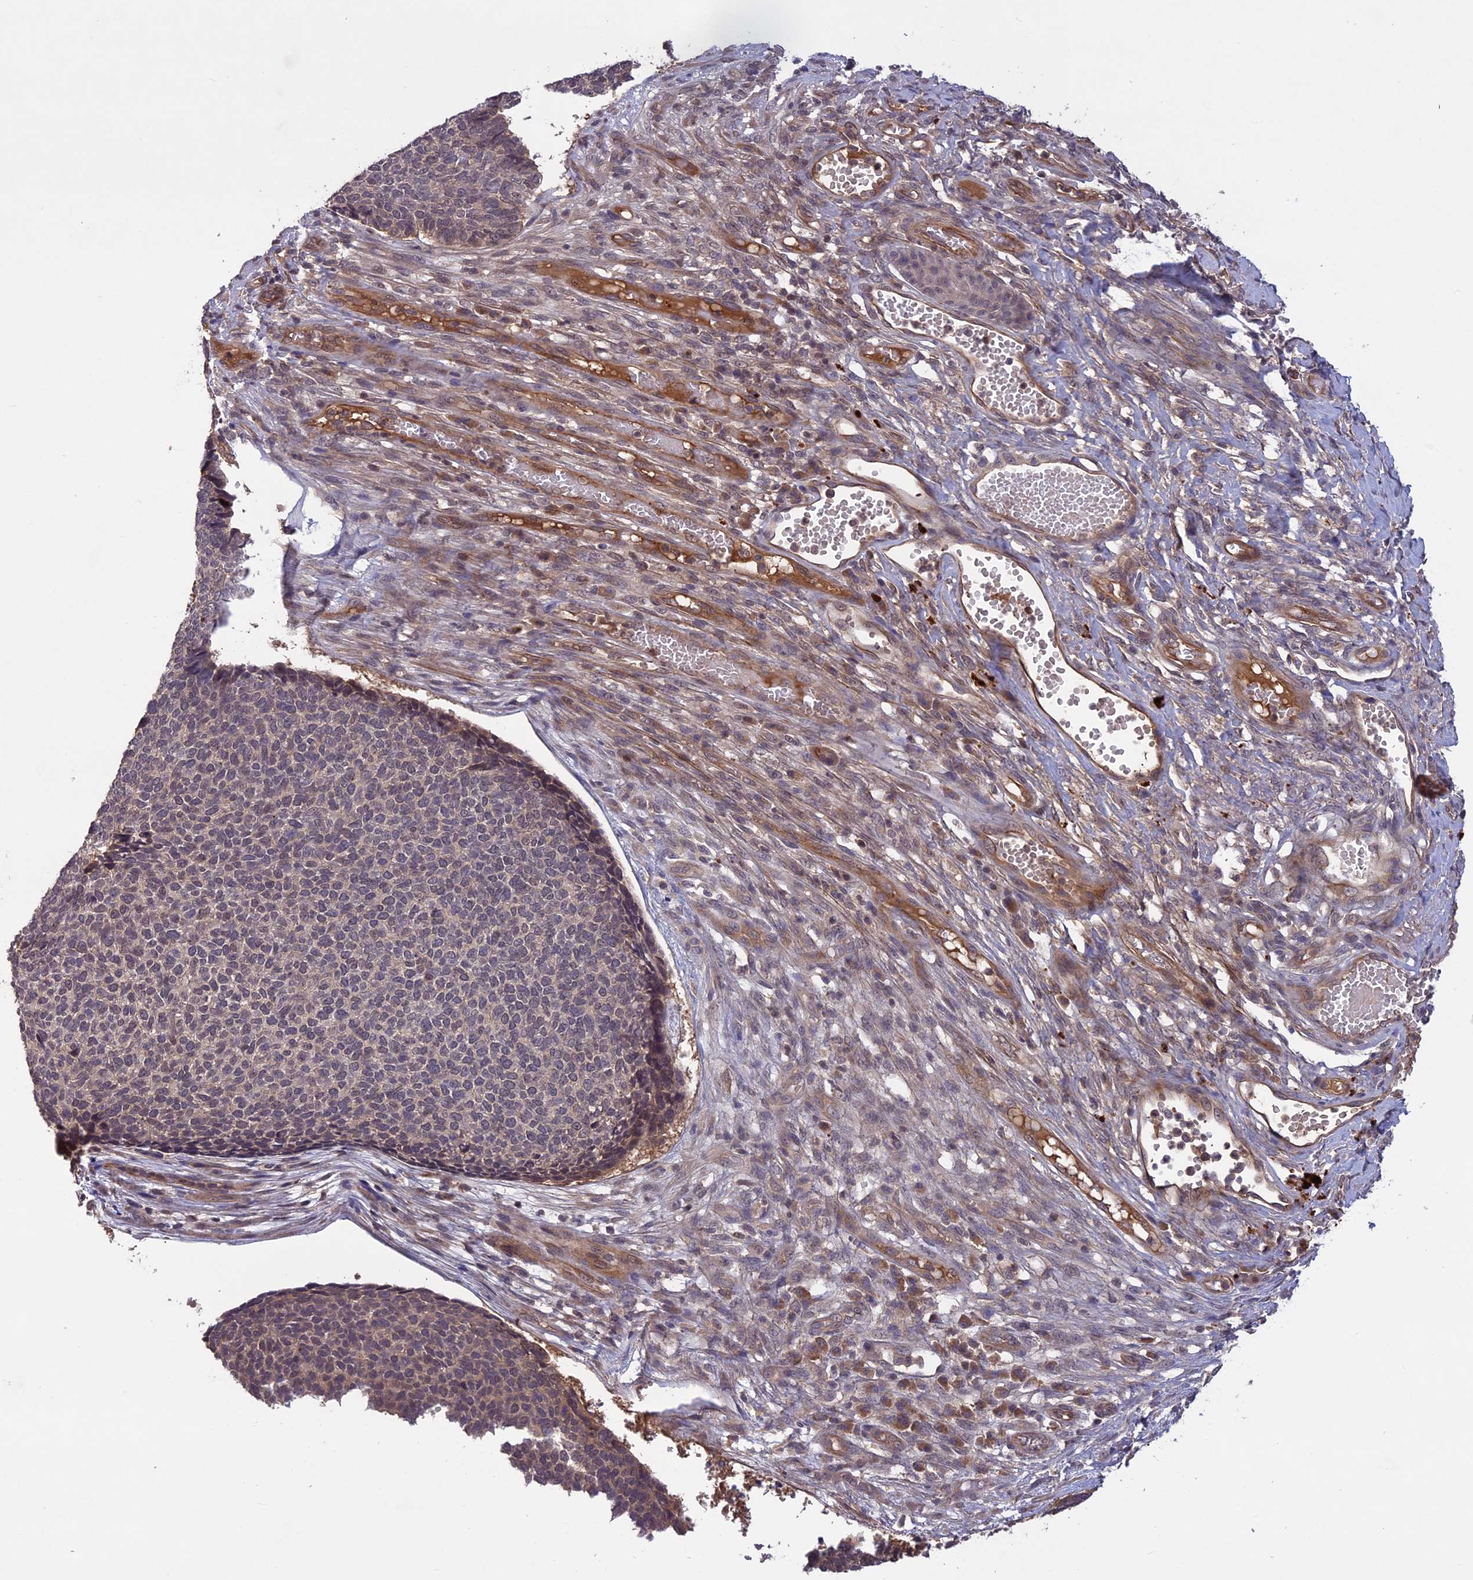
{"staining": {"intensity": "weak", "quantity": "<25%", "location": "cytoplasmic/membranous"}, "tissue": "skin cancer", "cell_type": "Tumor cells", "image_type": "cancer", "snomed": [{"axis": "morphology", "description": "Basal cell carcinoma"}, {"axis": "topography", "description": "Skin"}], "caption": "Immunohistochemistry (IHC) of skin basal cell carcinoma reveals no expression in tumor cells.", "gene": "ADO", "patient": {"sex": "female", "age": 84}}